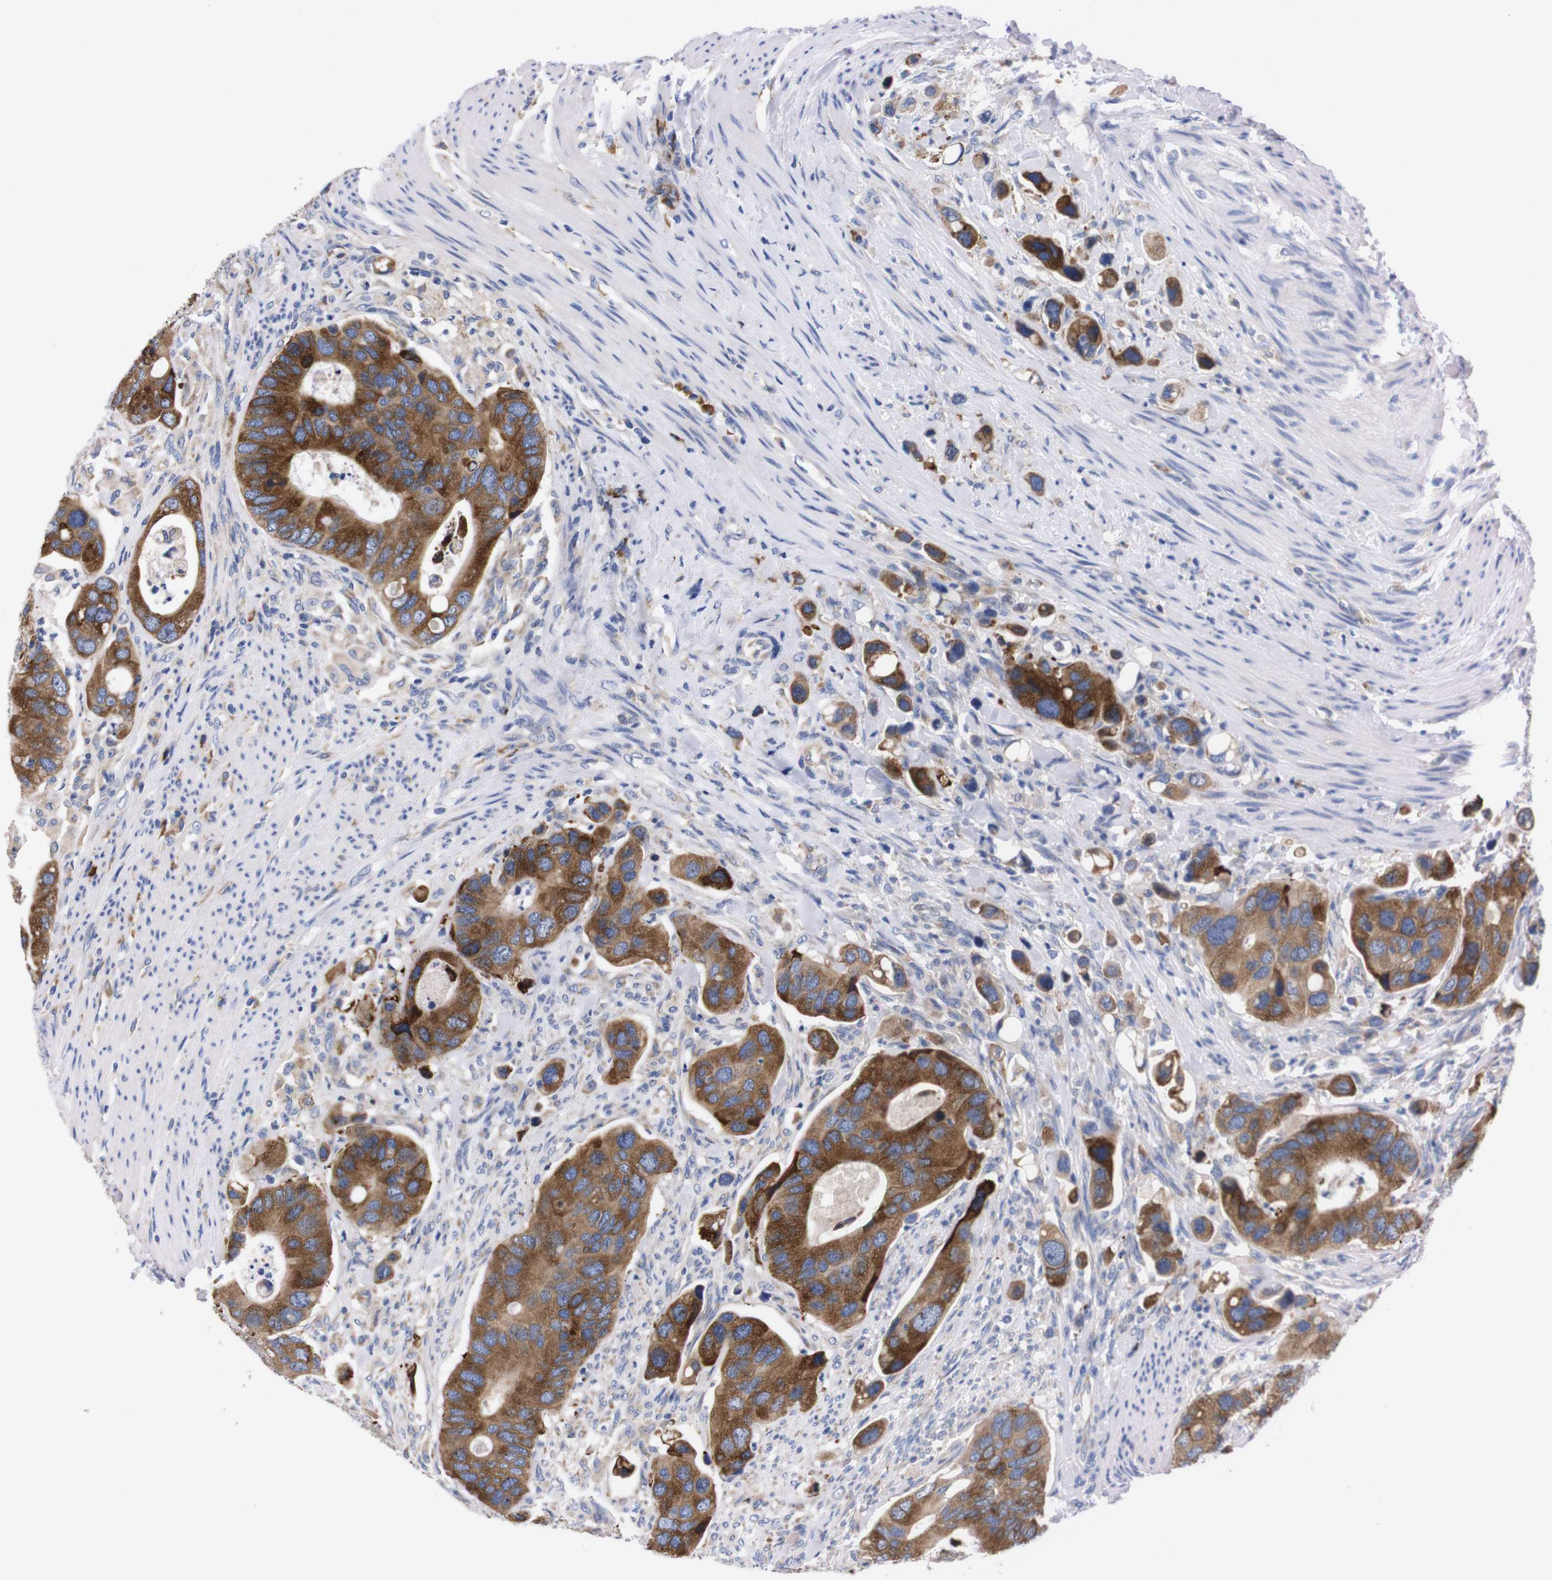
{"staining": {"intensity": "moderate", "quantity": ">75%", "location": "cytoplasmic/membranous"}, "tissue": "colorectal cancer", "cell_type": "Tumor cells", "image_type": "cancer", "snomed": [{"axis": "morphology", "description": "Adenocarcinoma, NOS"}, {"axis": "topography", "description": "Rectum"}], "caption": "Immunohistochemical staining of colorectal cancer demonstrates medium levels of moderate cytoplasmic/membranous positivity in approximately >75% of tumor cells. (Stains: DAB in brown, nuclei in blue, Microscopy: brightfield microscopy at high magnification).", "gene": "NEBL", "patient": {"sex": "female", "age": 57}}